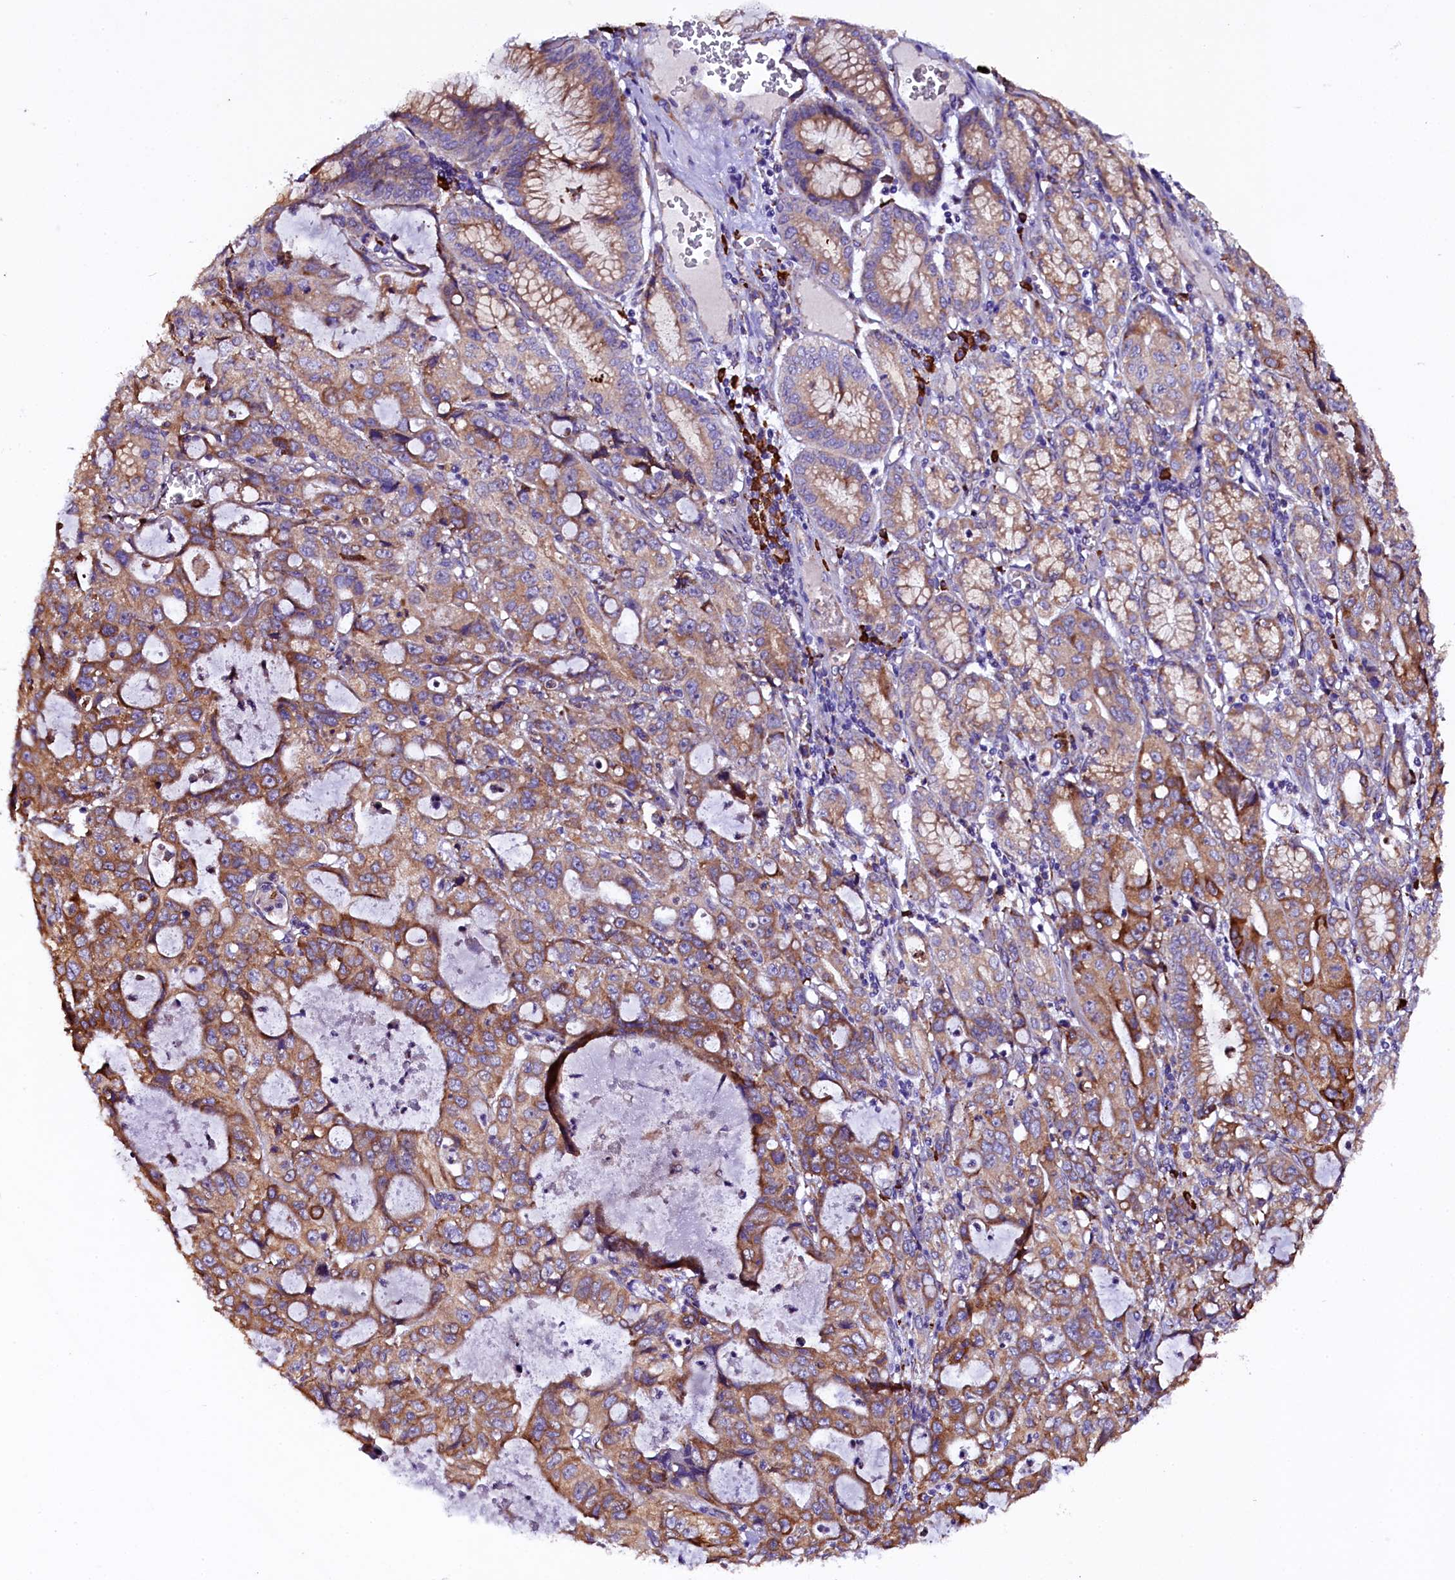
{"staining": {"intensity": "moderate", "quantity": ">75%", "location": "cytoplasmic/membranous"}, "tissue": "stomach cancer", "cell_type": "Tumor cells", "image_type": "cancer", "snomed": [{"axis": "morphology", "description": "Adenocarcinoma, NOS"}, {"axis": "topography", "description": "Stomach, lower"}], "caption": "Protein expression analysis of stomach cancer (adenocarcinoma) demonstrates moderate cytoplasmic/membranous positivity in about >75% of tumor cells. (Brightfield microscopy of DAB IHC at high magnification).", "gene": "CAPS2", "patient": {"sex": "female", "age": 43}}